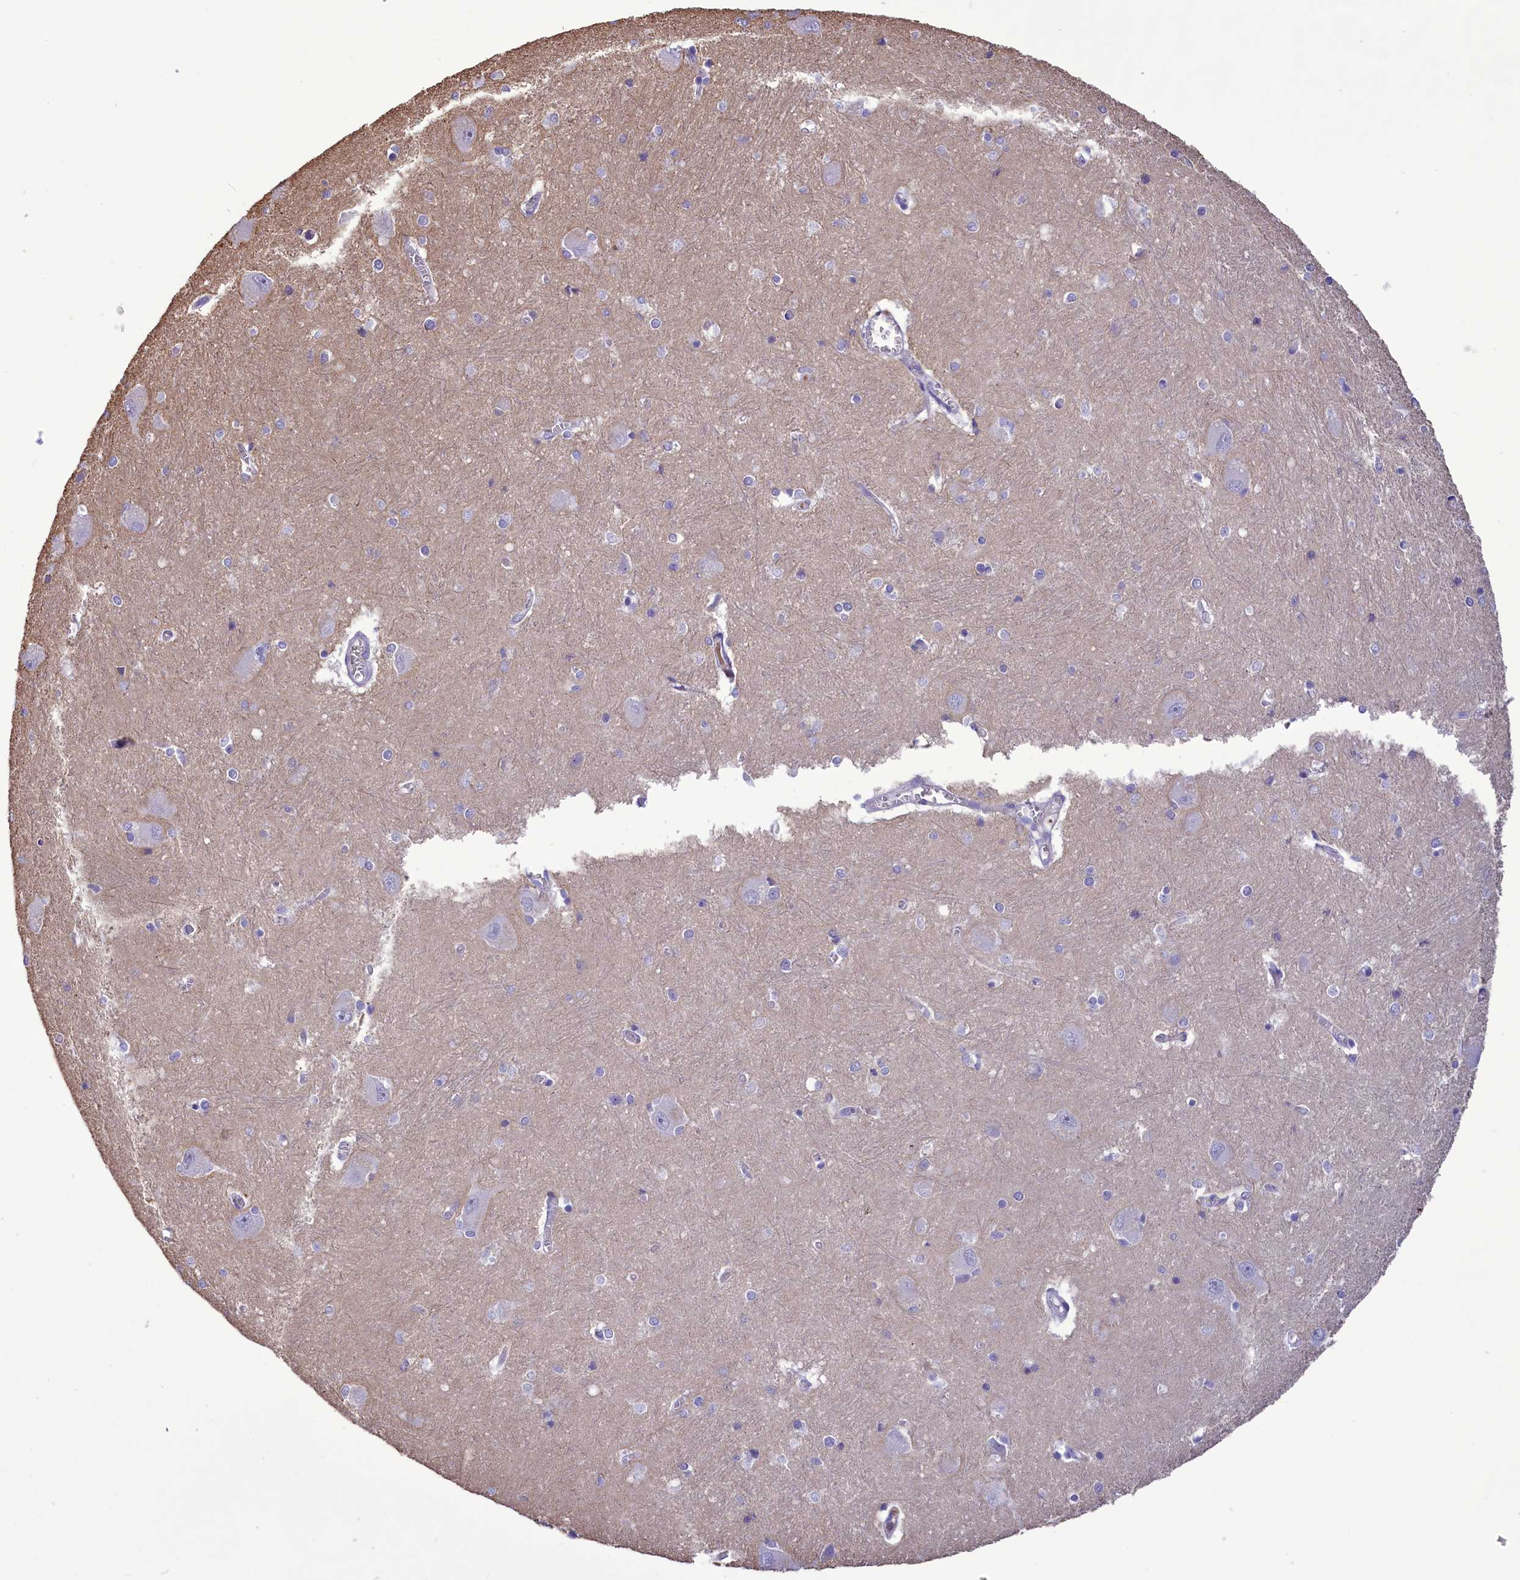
{"staining": {"intensity": "negative", "quantity": "none", "location": "none"}, "tissue": "caudate", "cell_type": "Glial cells", "image_type": "normal", "snomed": [{"axis": "morphology", "description": "Normal tissue, NOS"}, {"axis": "topography", "description": "Lateral ventricle wall"}], "caption": "Glial cells show no significant protein staining in unremarkable caudate.", "gene": "FAM149B1", "patient": {"sex": "male", "age": 37}}